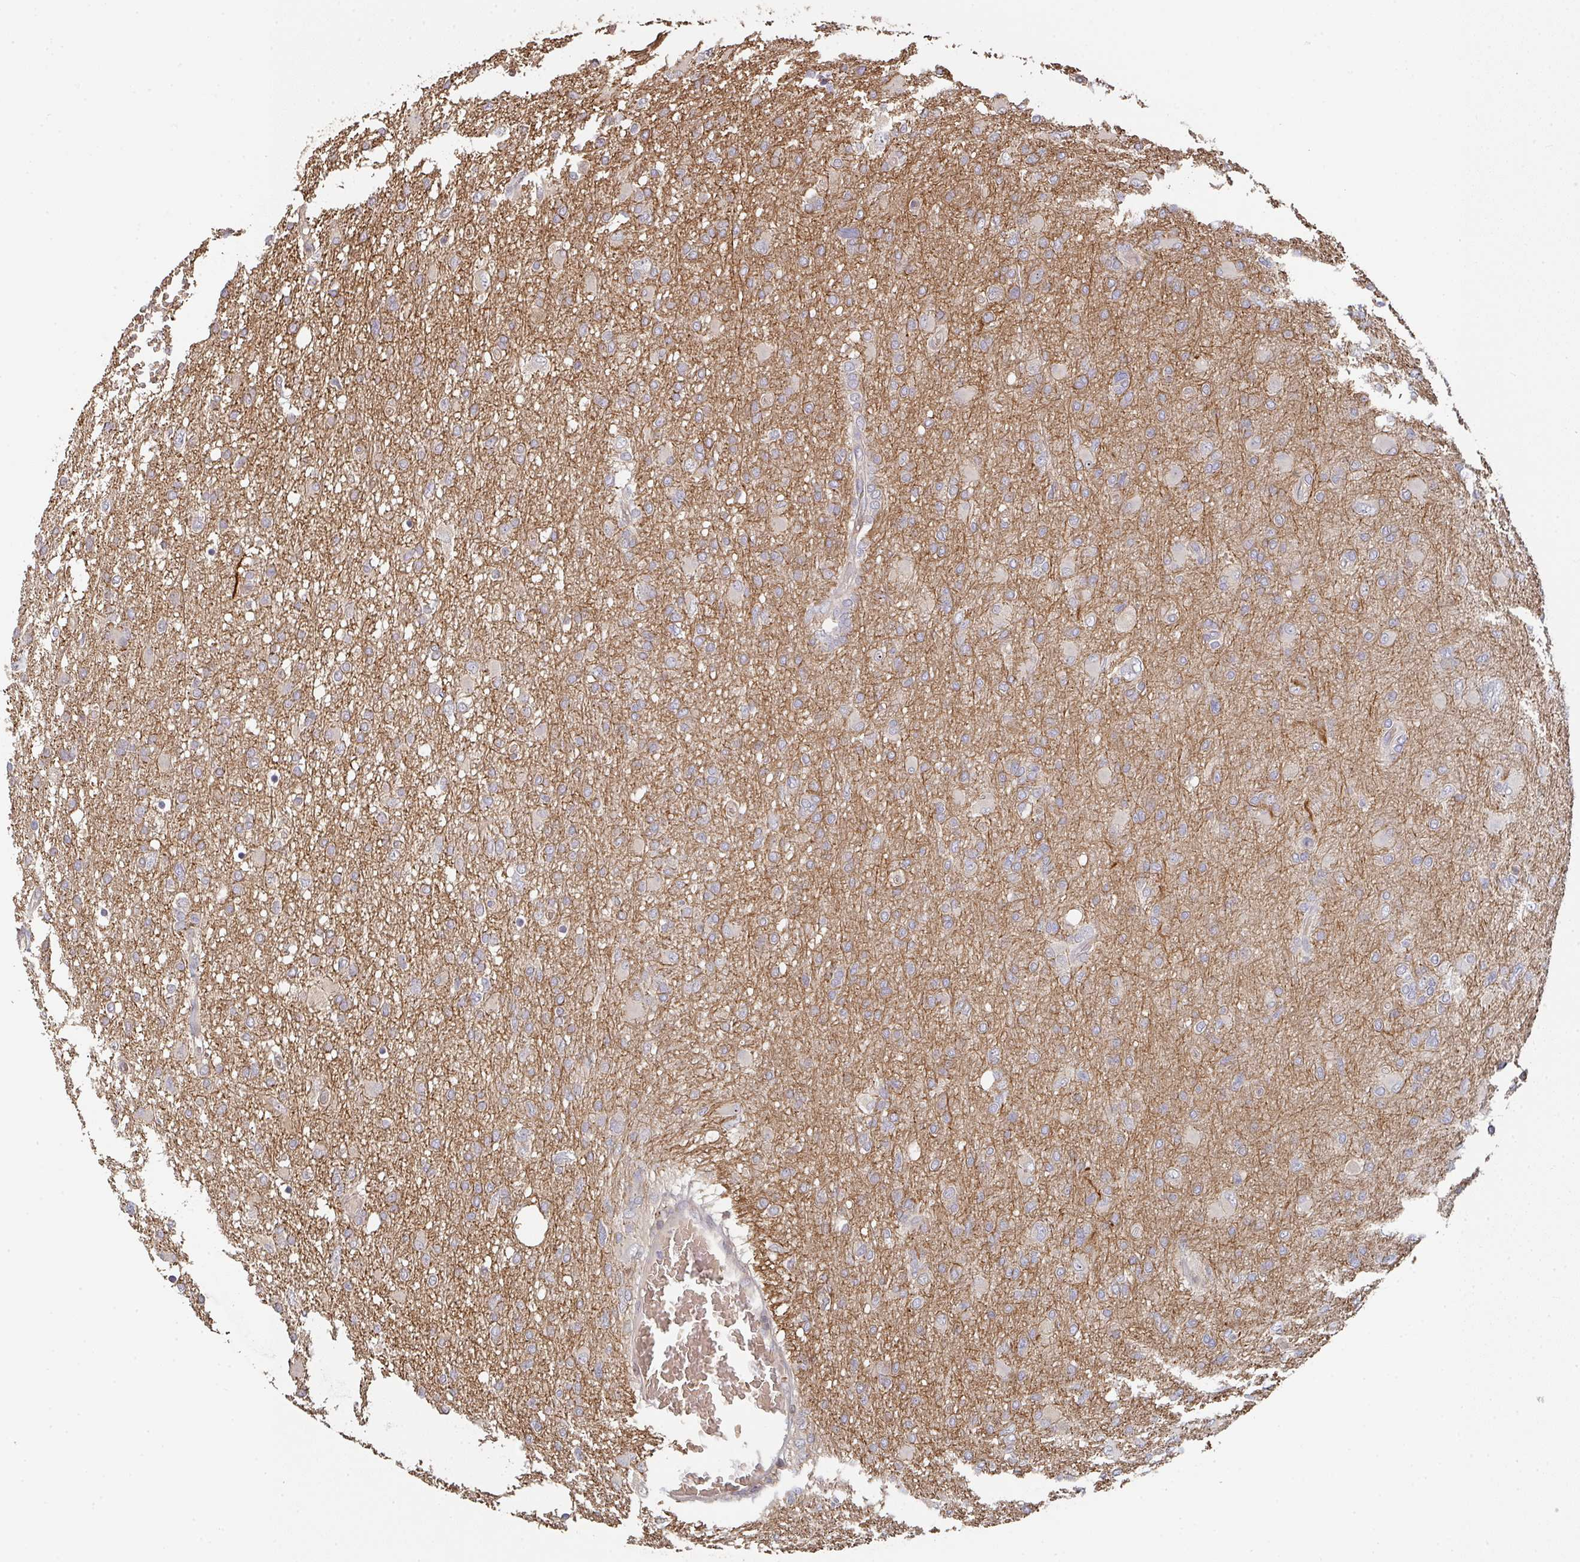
{"staining": {"intensity": "negative", "quantity": "none", "location": "none"}, "tissue": "glioma", "cell_type": "Tumor cells", "image_type": "cancer", "snomed": [{"axis": "morphology", "description": "Glioma, malignant, High grade"}, {"axis": "topography", "description": "Brain"}], "caption": "Immunohistochemistry (IHC) photomicrograph of neoplastic tissue: human glioma stained with DAB (3,3'-diaminobenzidine) exhibits no significant protein positivity in tumor cells.", "gene": "POLG", "patient": {"sex": "male", "age": 61}}